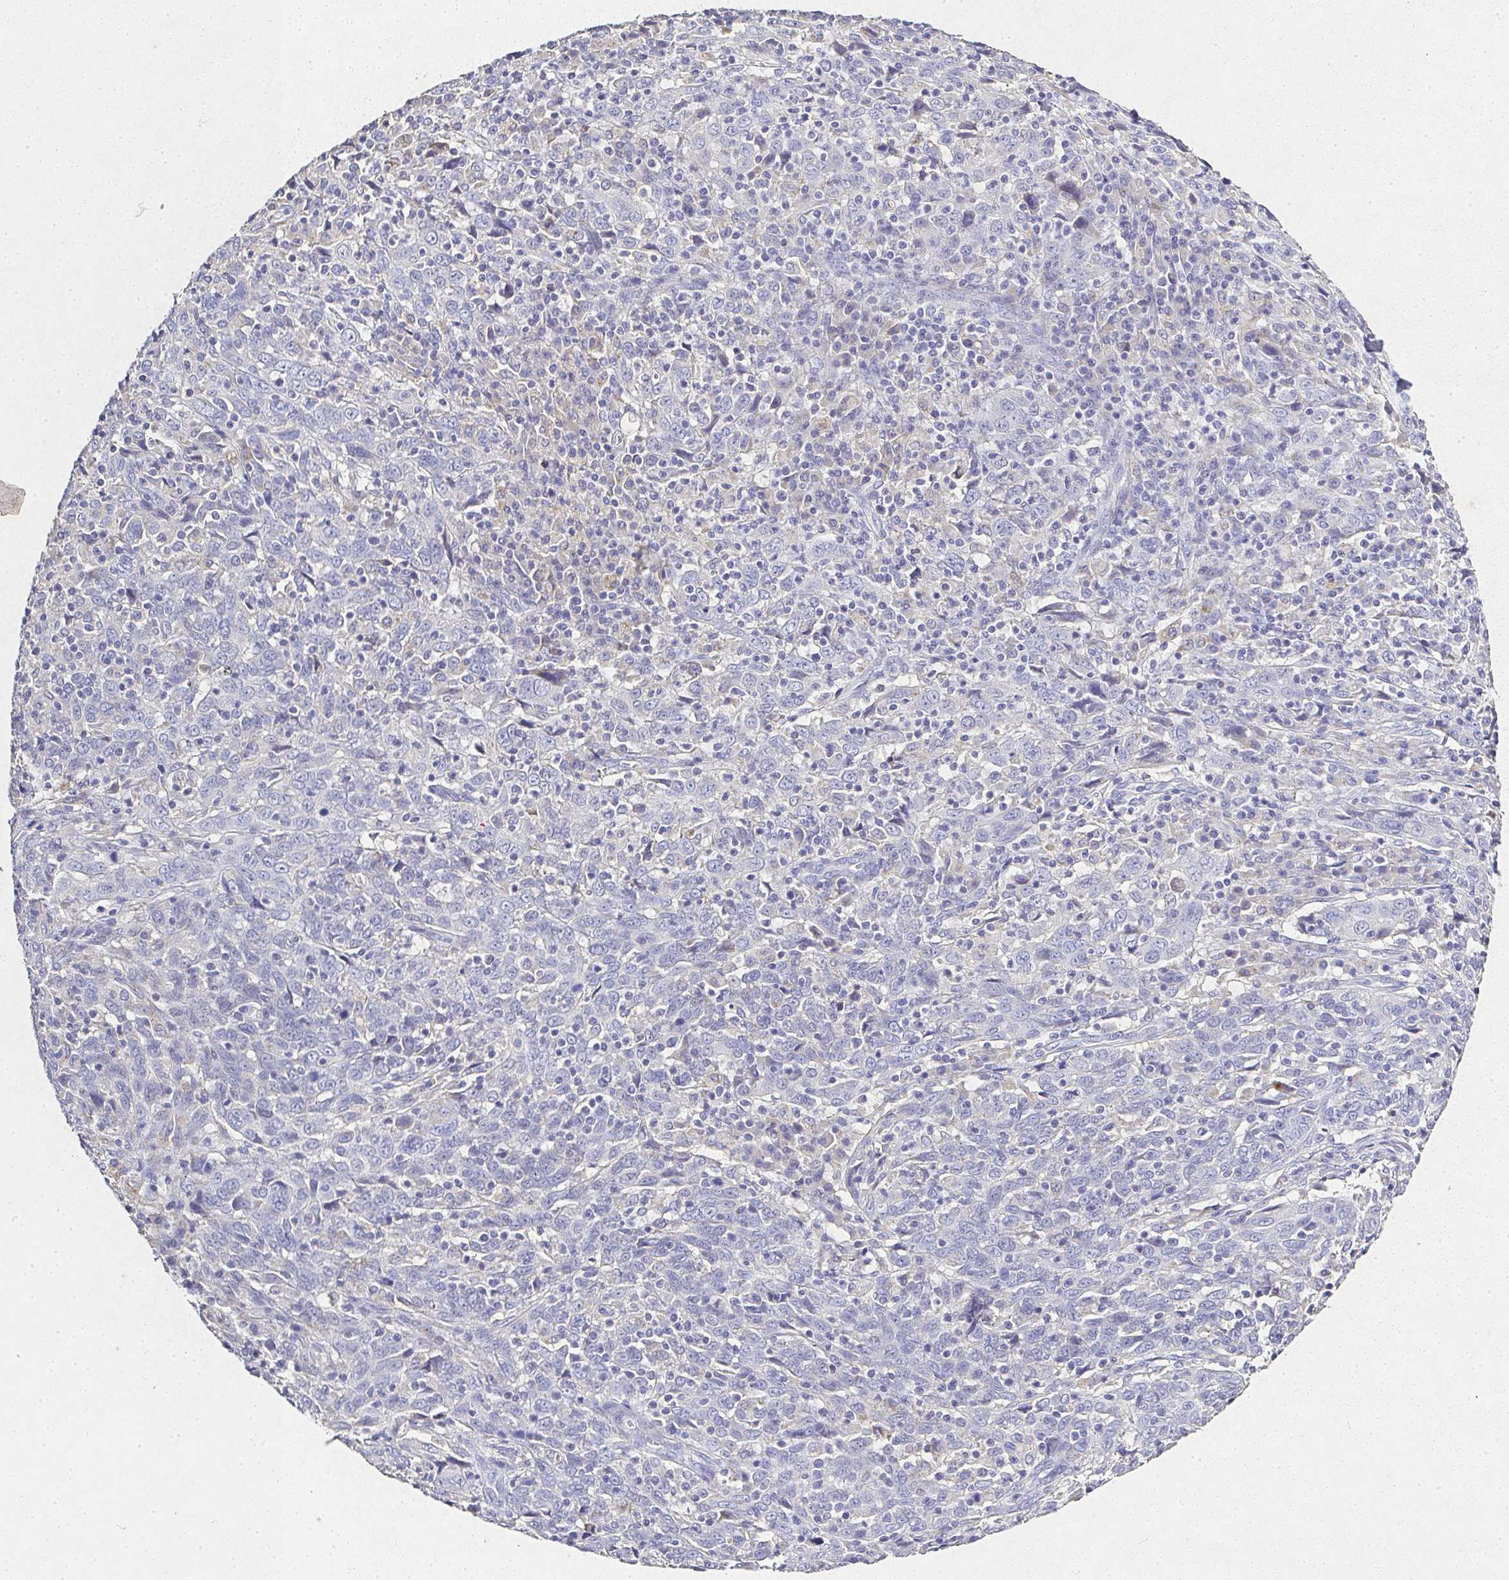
{"staining": {"intensity": "negative", "quantity": "none", "location": "none"}, "tissue": "cervical cancer", "cell_type": "Tumor cells", "image_type": "cancer", "snomed": [{"axis": "morphology", "description": "Squamous cell carcinoma, NOS"}, {"axis": "topography", "description": "Cervix"}], "caption": "This is an IHC photomicrograph of cervical squamous cell carcinoma. There is no staining in tumor cells.", "gene": "RPS2", "patient": {"sex": "female", "age": 46}}